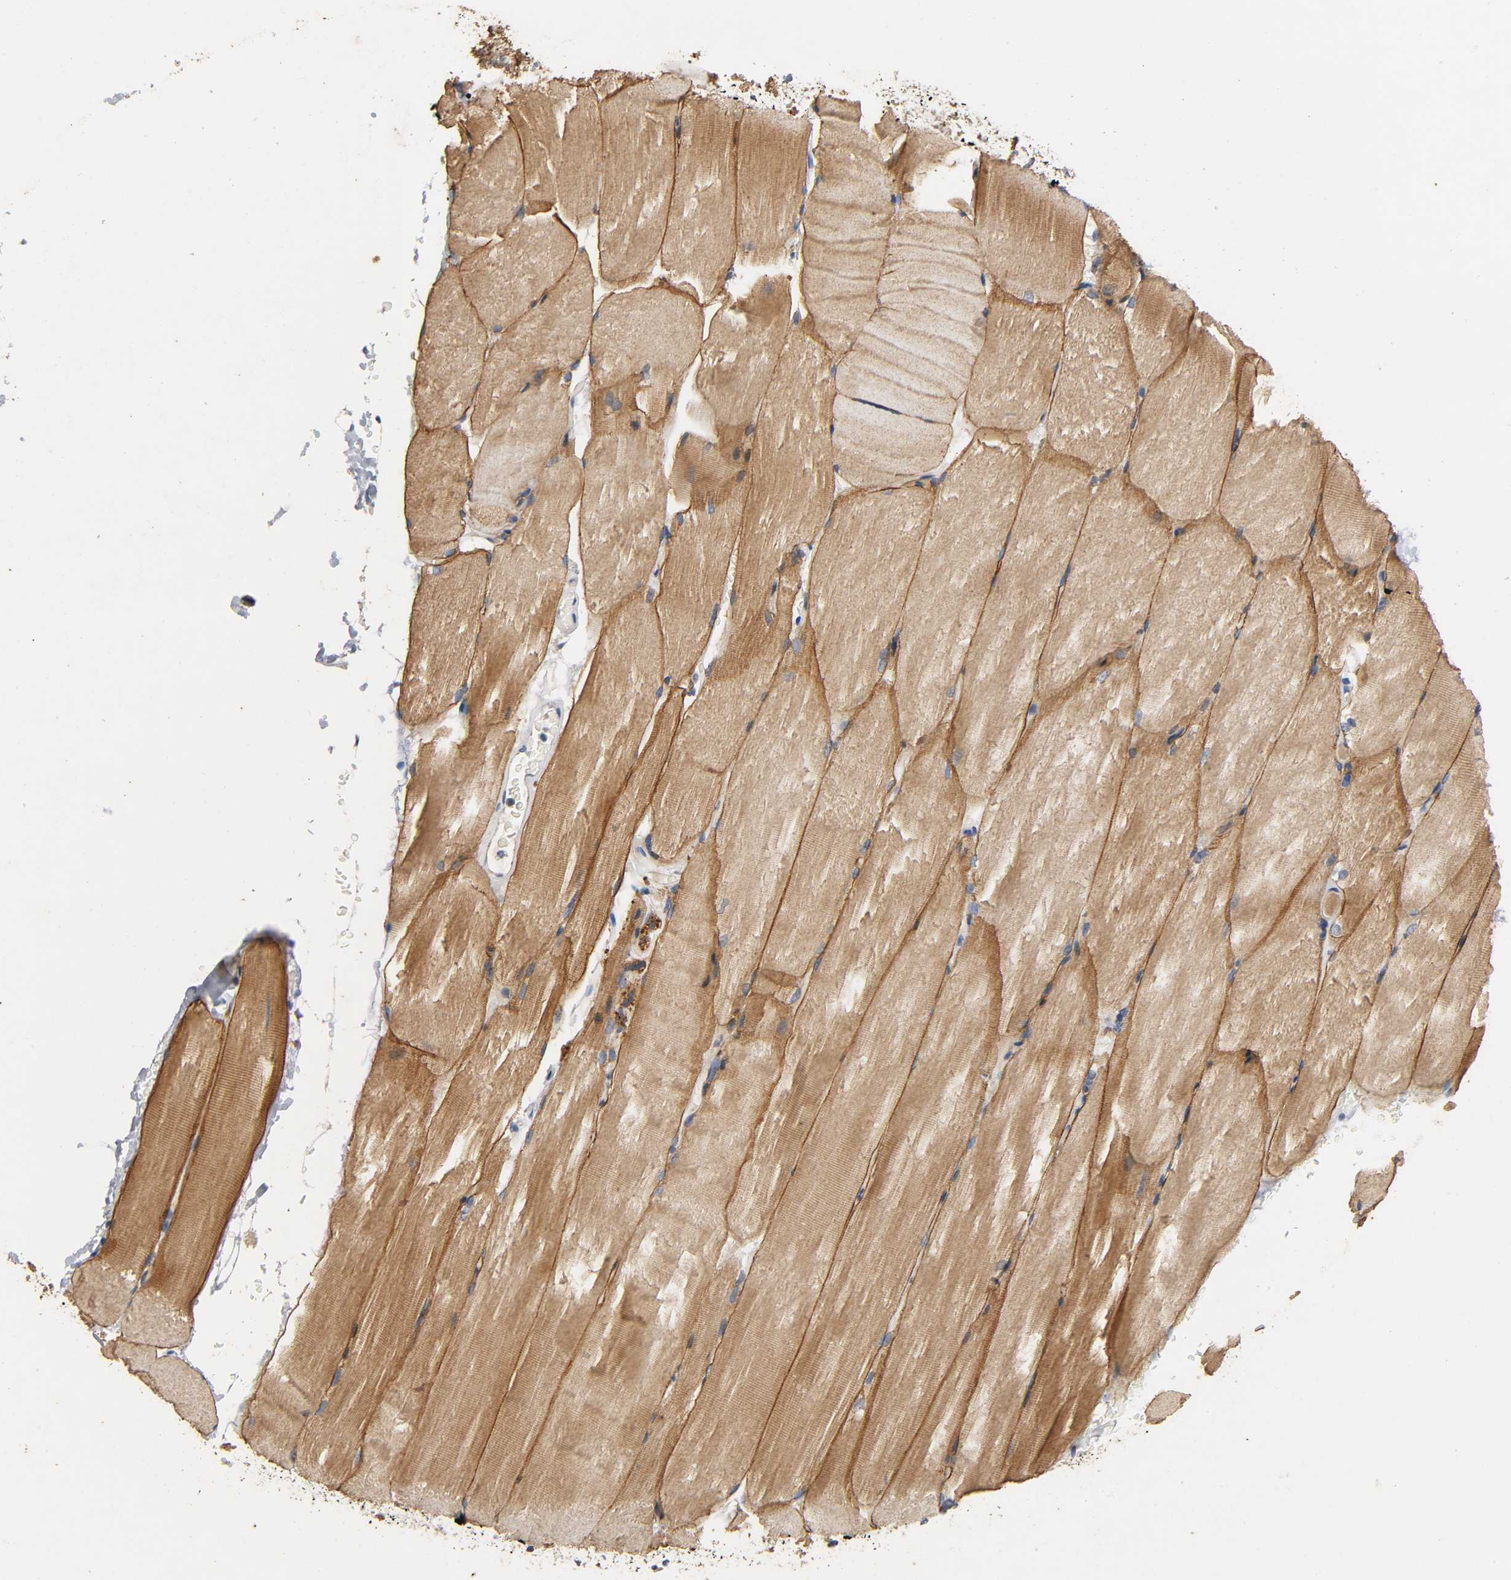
{"staining": {"intensity": "moderate", "quantity": ">75%", "location": "cytoplasmic/membranous"}, "tissue": "skeletal muscle", "cell_type": "Myocytes", "image_type": "normal", "snomed": [{"axis": "morphology", "description": "Normal tissue, NOS"}, {"axis": "topography", "description": "Skeletal muscle"}, {"axis": "topography", "description": "Parathyroid gland"}], "caption": "Protein expression analysis of normal human skeletal muscle reveals moderate cytoplasmic/membranous expression in about >75% of myocytes. The protein of interest is stained brown, and the nuclei are stained in blue (DAB (3,3'-diaminobenzidine) IHC with brightfield microscopy, high magnification).", "gene": "NDUFS3", "patient": {"sex": "female", "age": 37}}